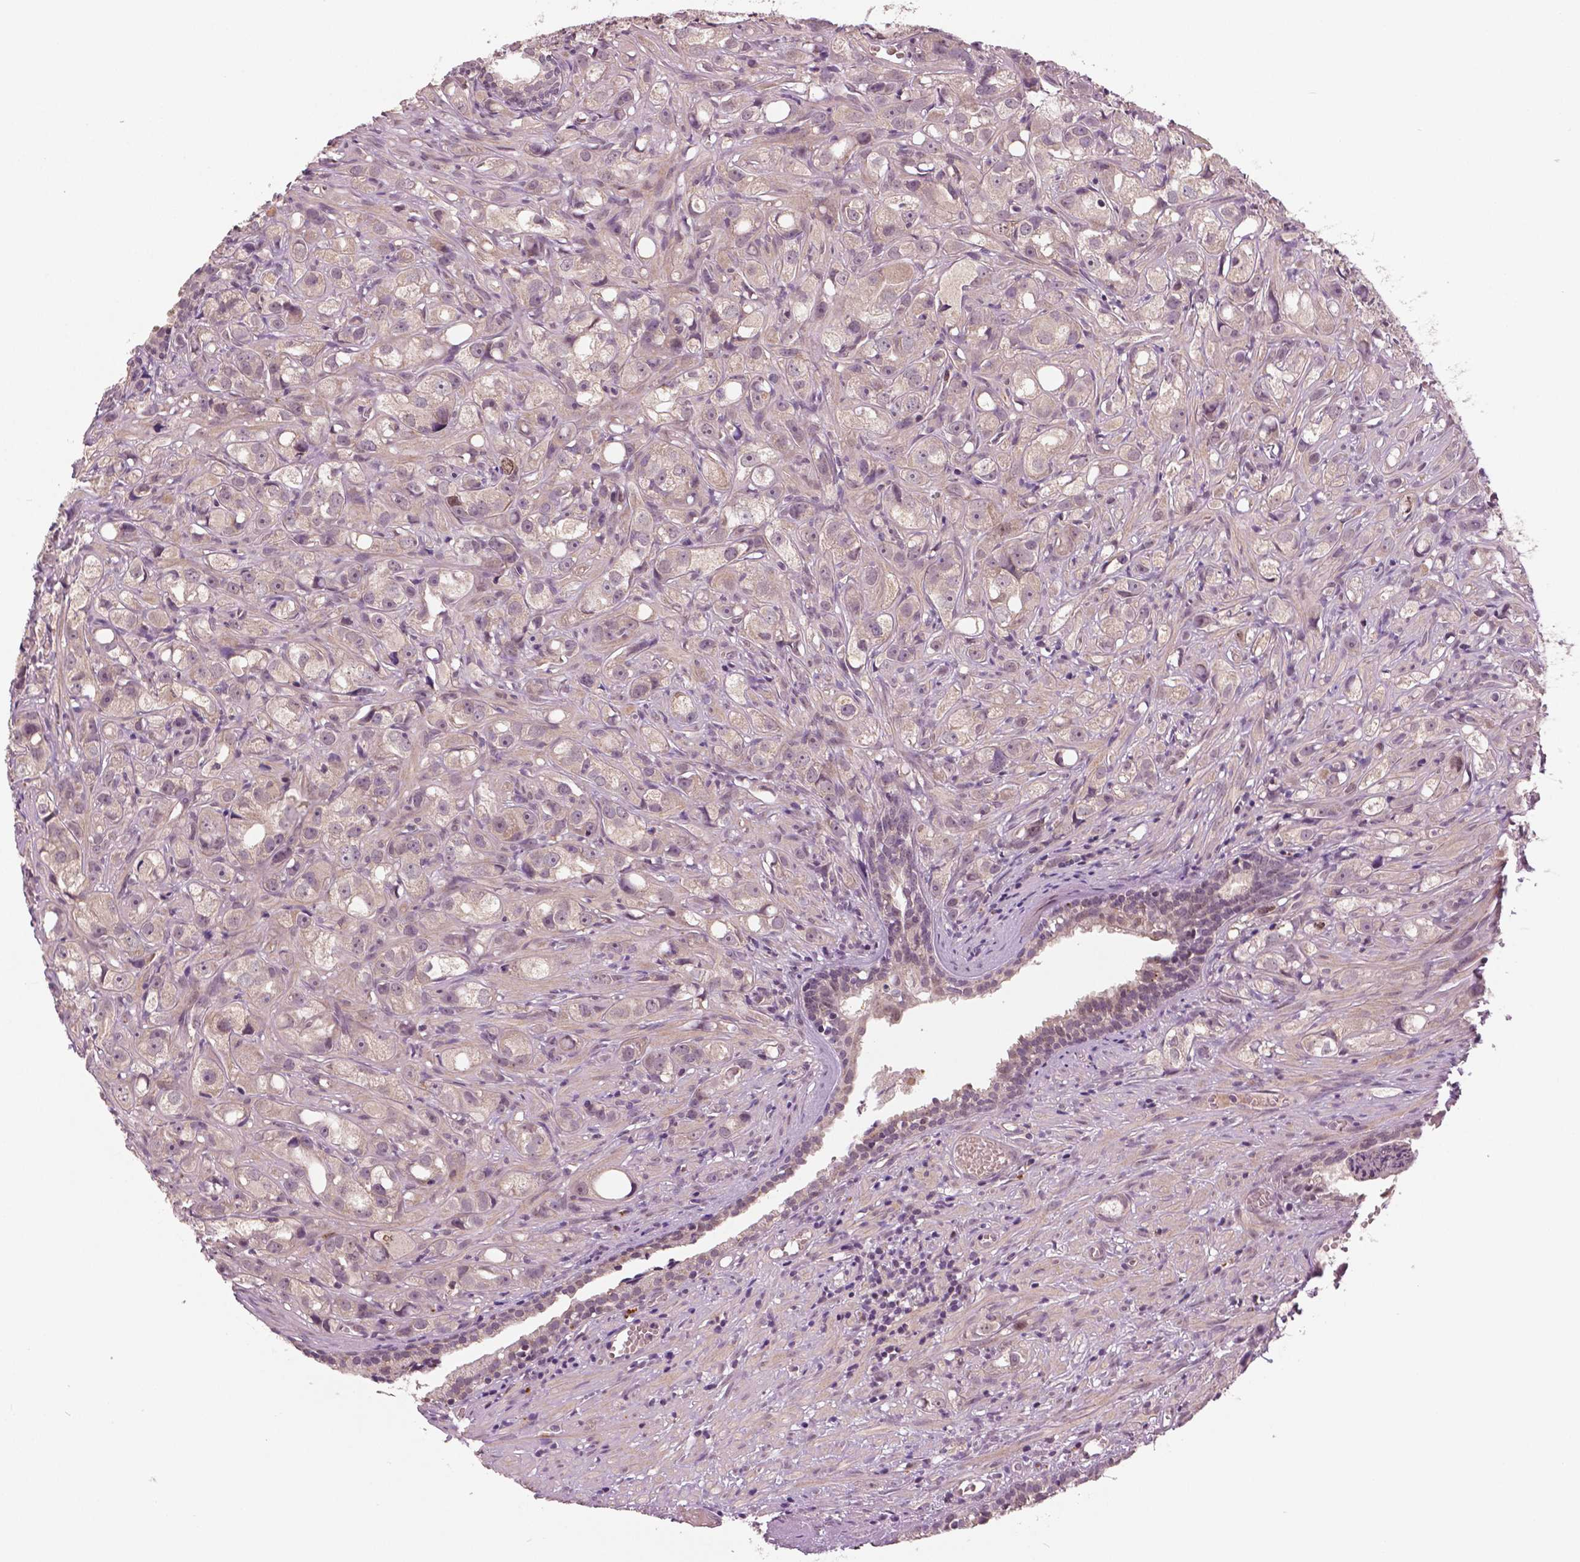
{"staining": {"intensity": "moderate", "quantity": "<25%", "location": "nuclear"}, "tissue": "prostate cancer", "cell_type": "Tumor cells", "image_type": "cancer", "snomed": [{"axis": "morphology", "description": "Adenocarcinoma, High grade"}, {"axis": "topography", "description": "Prostate"}], "caption": "This is a histology image of immunohistochemistry (IHC) staining of high-grade adenocarcinoma (prostate), which shows moderate staining in the nuclear of tumor cells.", "gene": "MKI67", "patient": {"sex": "male", "age": 75}}